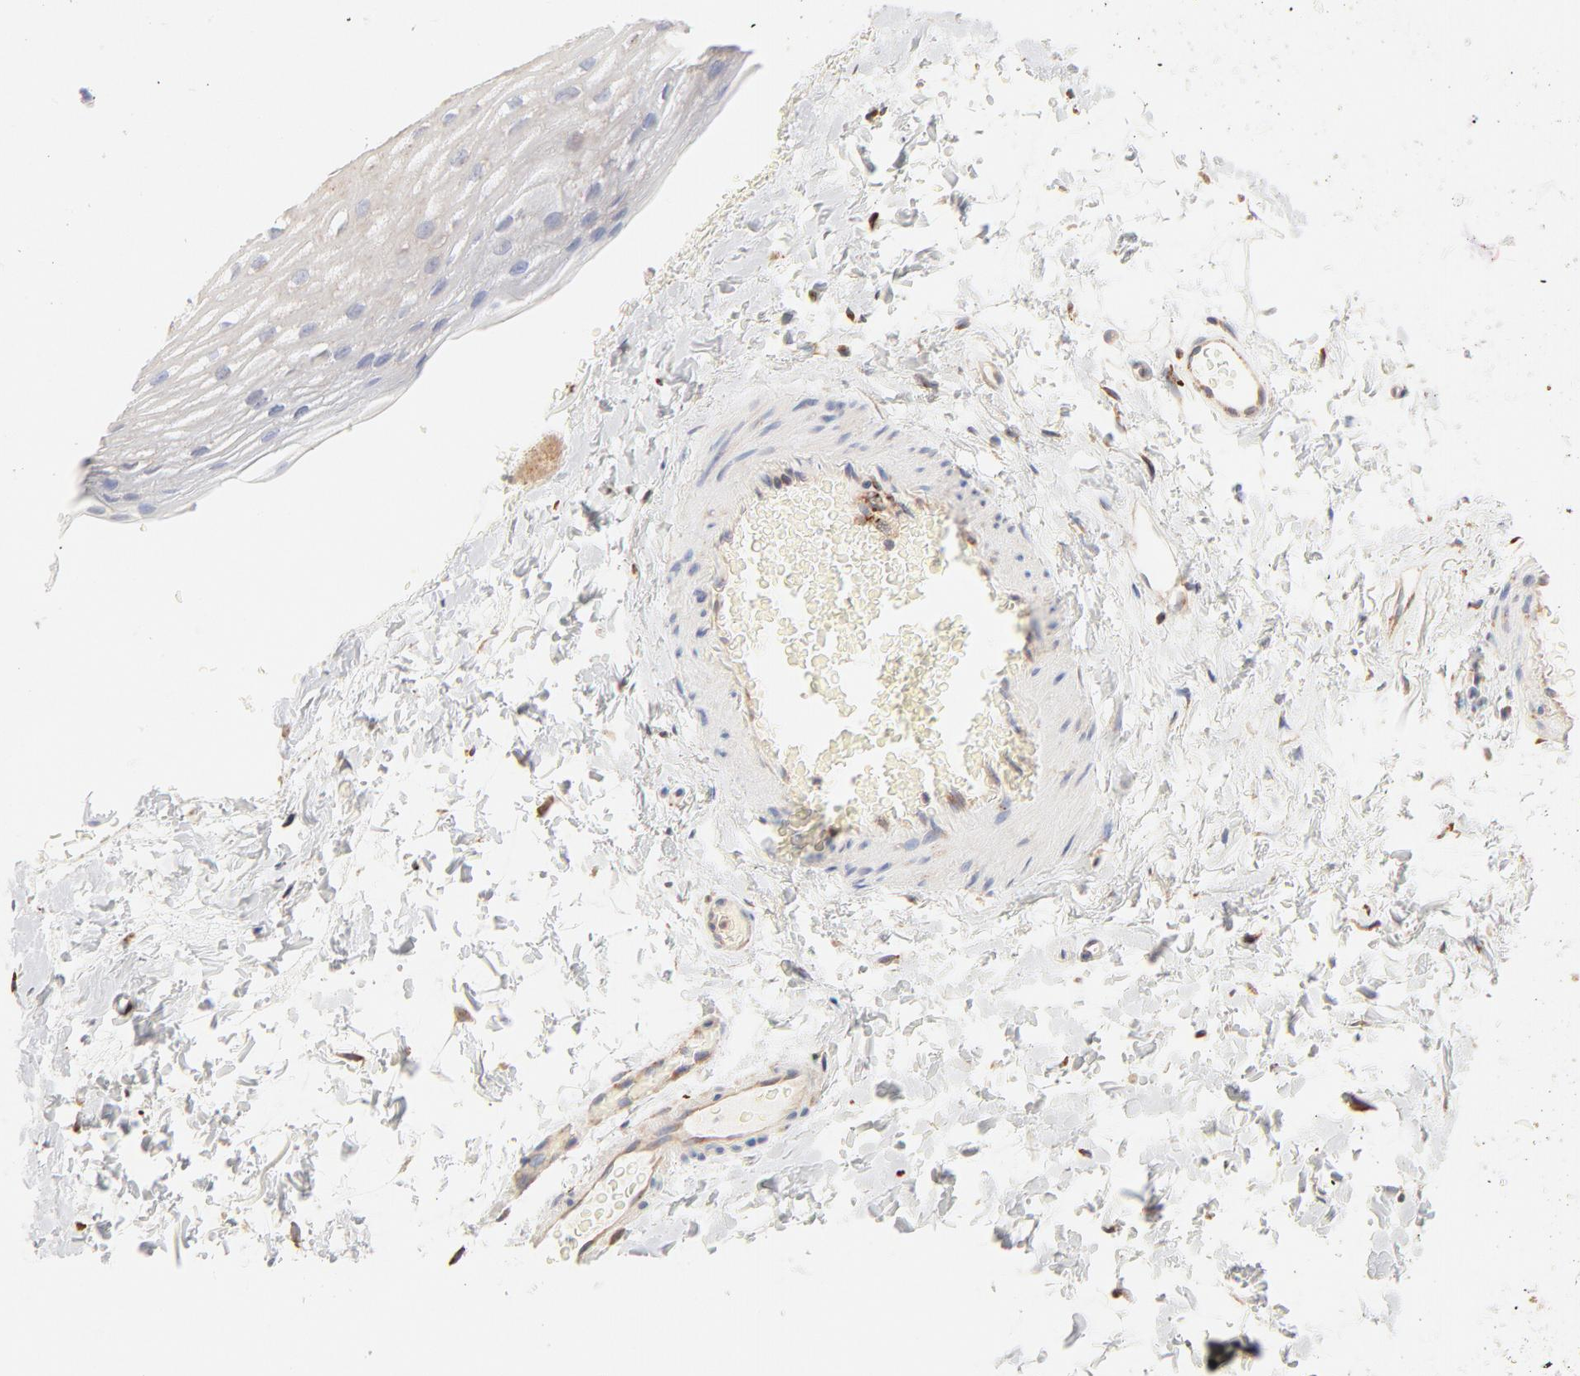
{"staining": {"intensity": "weak", "quantity": "25%-75%", "location": "cytoplasmic/membranous"}, "tissue": "esophagus", "cell_type": "Squamous epithelial cells", "image_type": "normal", "snomed": [{"axis": "morphology", "description": "Normal tissue, NOS"}, {"axis": "topography", "description": "Esophagus"}], "caption": "This image reveals immunohistochemistry (IHC) staining of unremarkable human esophagus, with low weak cytoplasmic/membranous positivity in approximately 25%-75% of squamous epithelial cells.", "gene": "PARP12", "patient": {"sex": "female", "age": 70}}